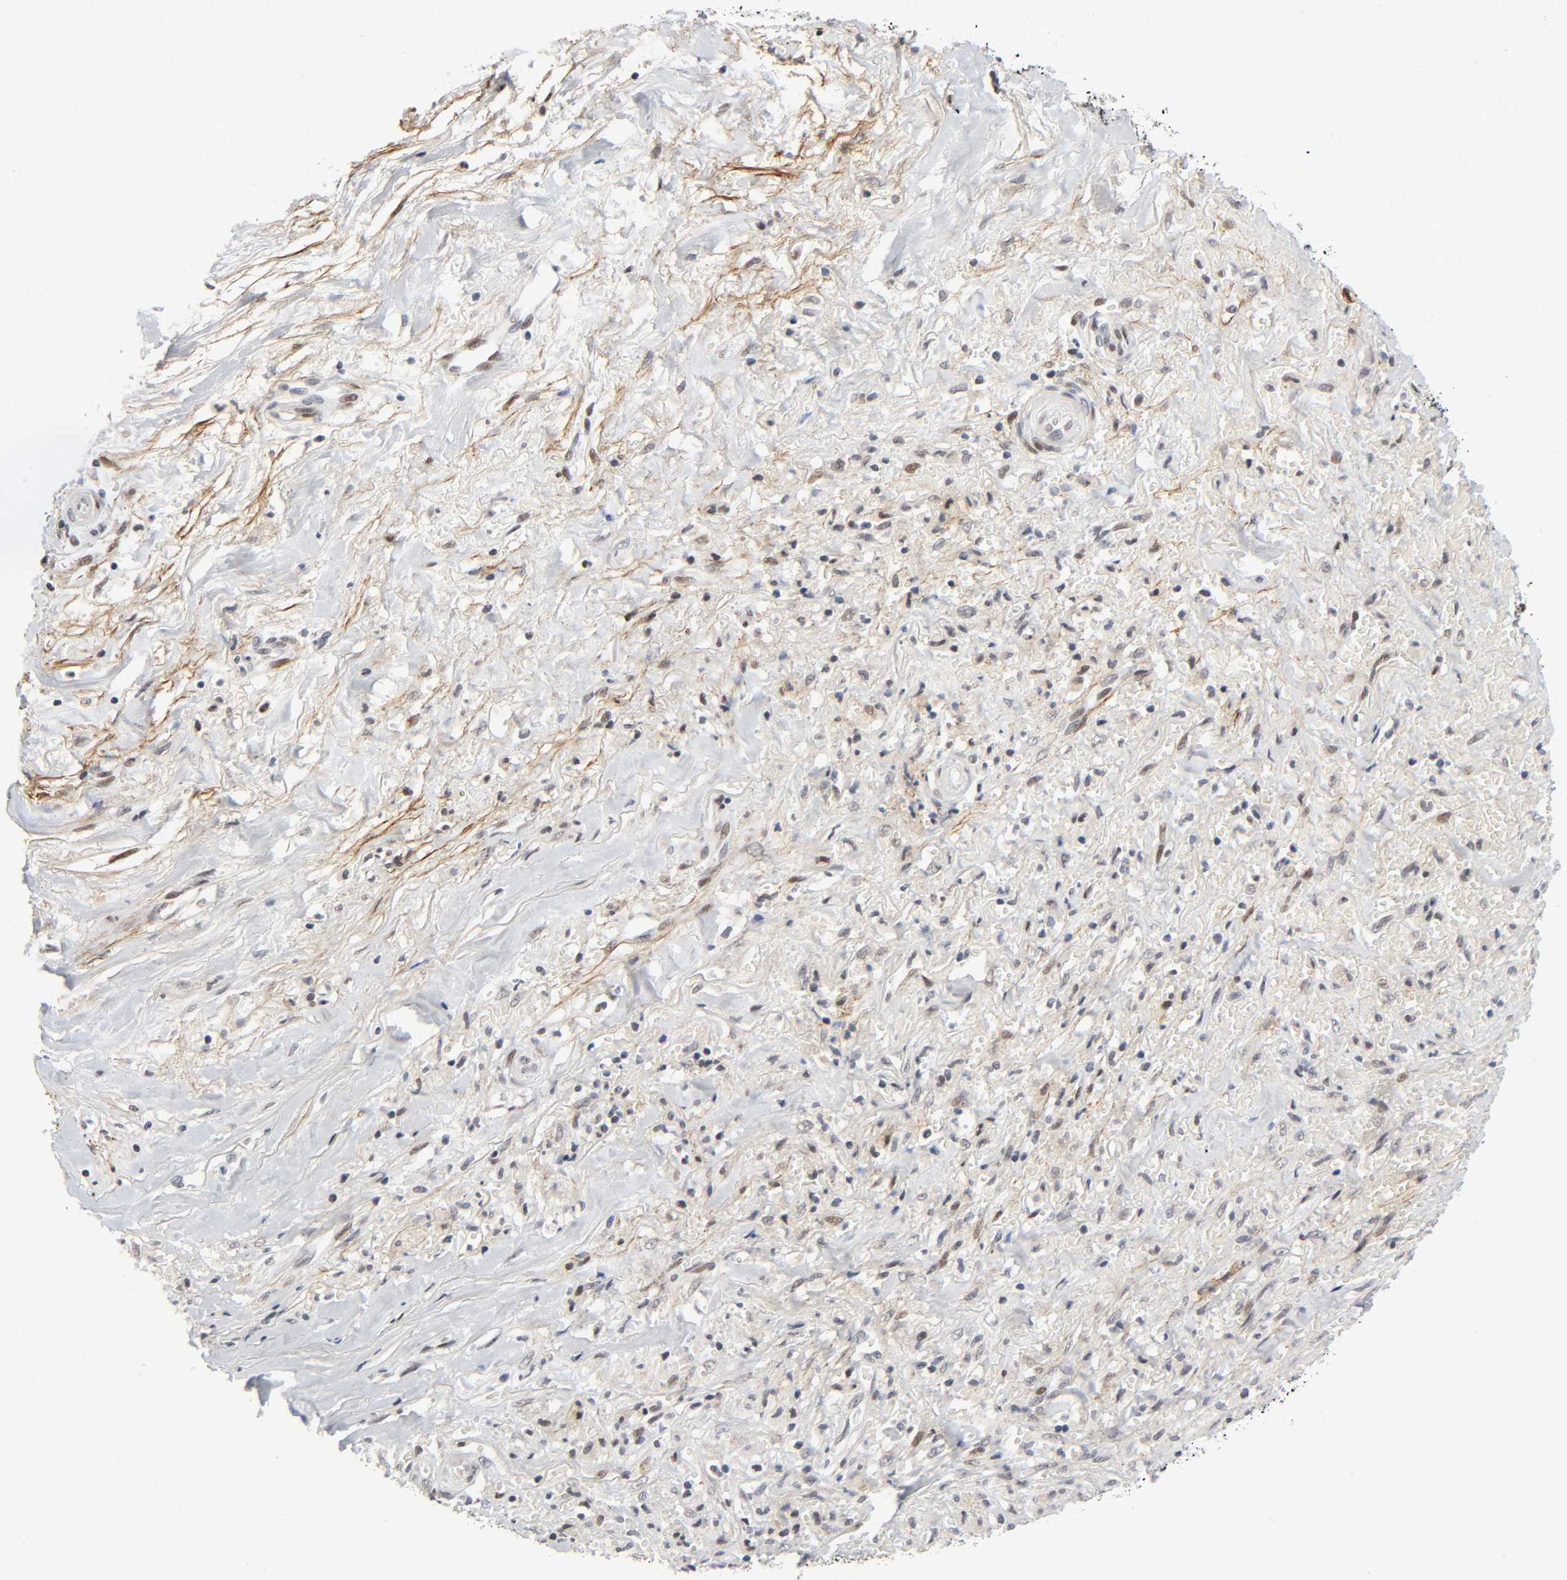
{"staining": {"intensity": "weak", "quantity": "25%-75%", "location": "cytoplasmic/membranous,nuclear"}, "tissue": "liver cancer", "cell_type": "Tumor cells", "image_type": "cancer", "snomed": [{"axis": "morphology", "description": "Cholangiocarcinoma"}, {"axis": "topography", "description": "Liver"}], "caption": "The photomicrograph shows immunohistochemical staining of liver cholangiocarcinoma. There is weak cytoplasmic/membranous and nuclear staining is identified in about 25%-75% of tumor cells.", "gene": "DIDO1", "patient": {"sex": "female", "age": 70}}